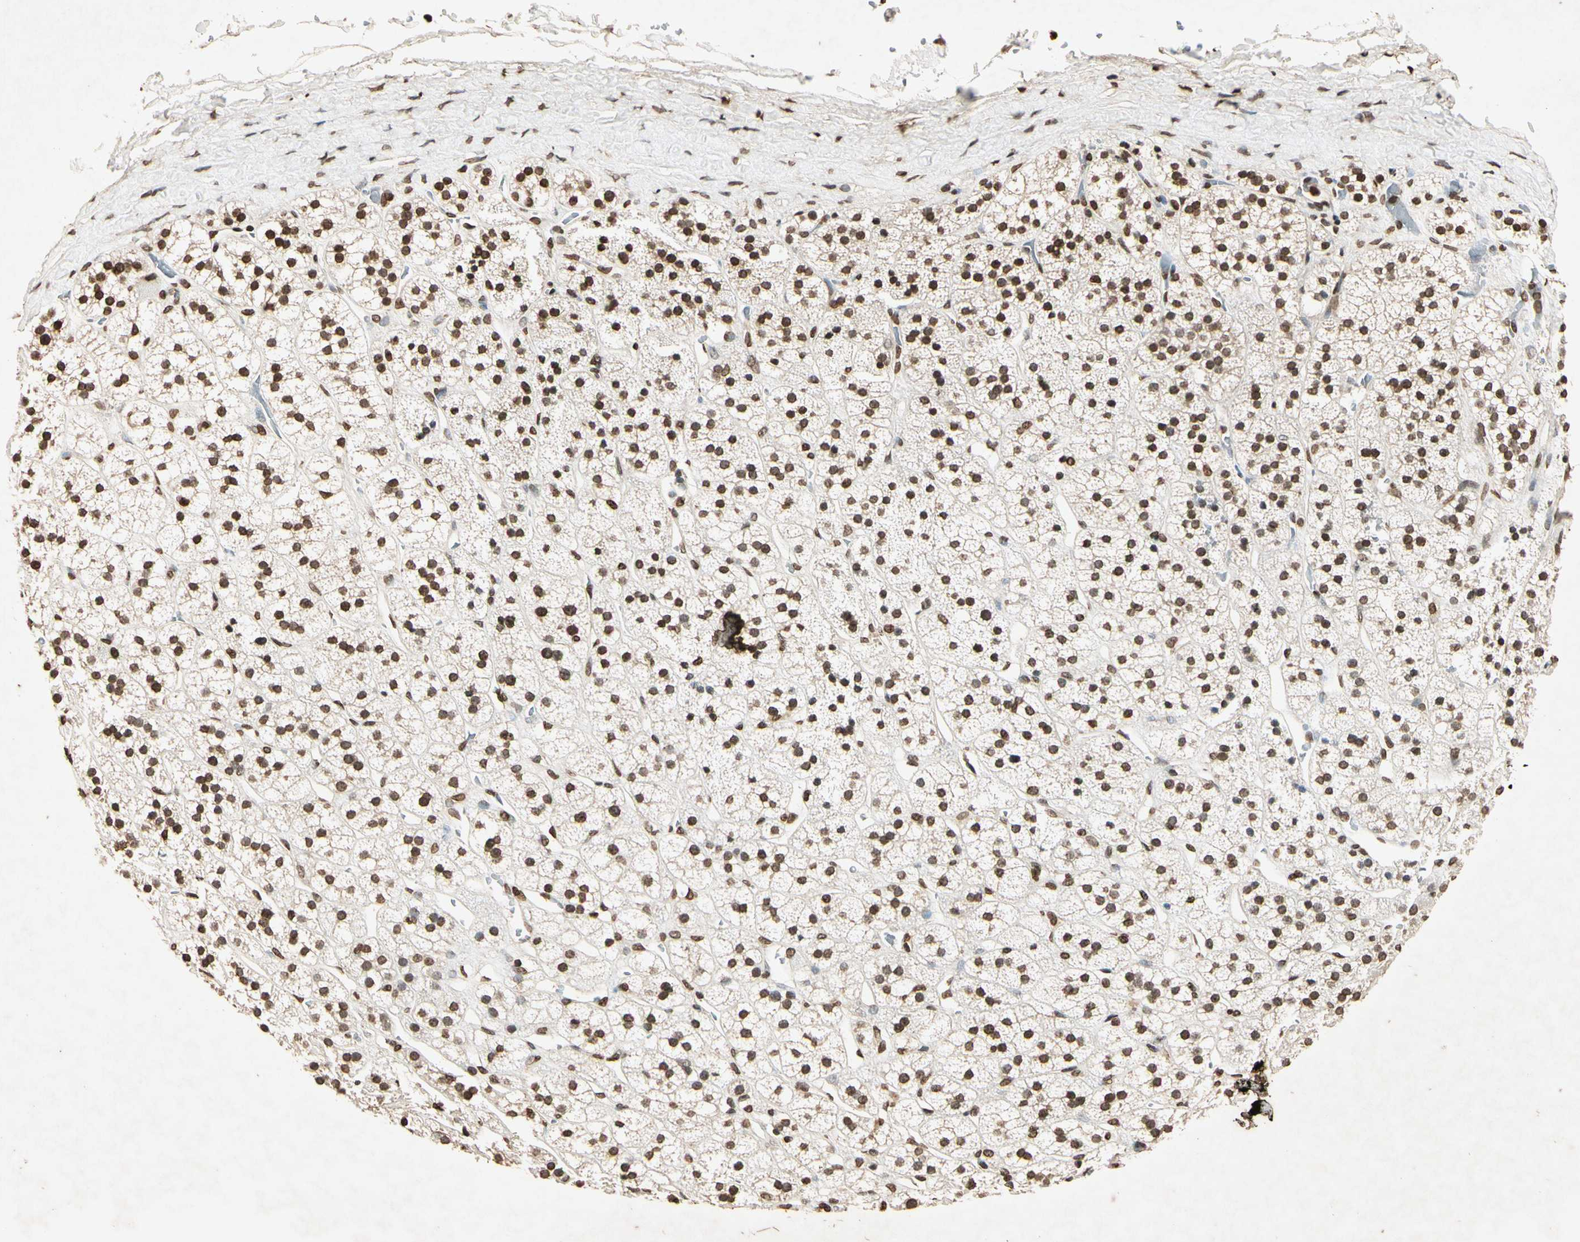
{"staining": {"intensity": "moderate", "quantity": ">75%", "location": "cytoplasmic/membranous,nuclear"}, "tissue": "adrenal gland", "cell_type": "Glandular cells", "image_type": "normal", "snomed": [{"axis": "morphology", "description": "Normal tissue, NOS"}, {"axis": "topography", "description": "Adrenal gland"}], "caption": "Immunohistochemical staining of normal adrenal gland shows >75% levels of moderate cytoplasmic/membranous,nuclear protein expression in approximately >75% of glandular cells.", "gene": "TOP1", "patient": {"sex": "male", "age": 56}}